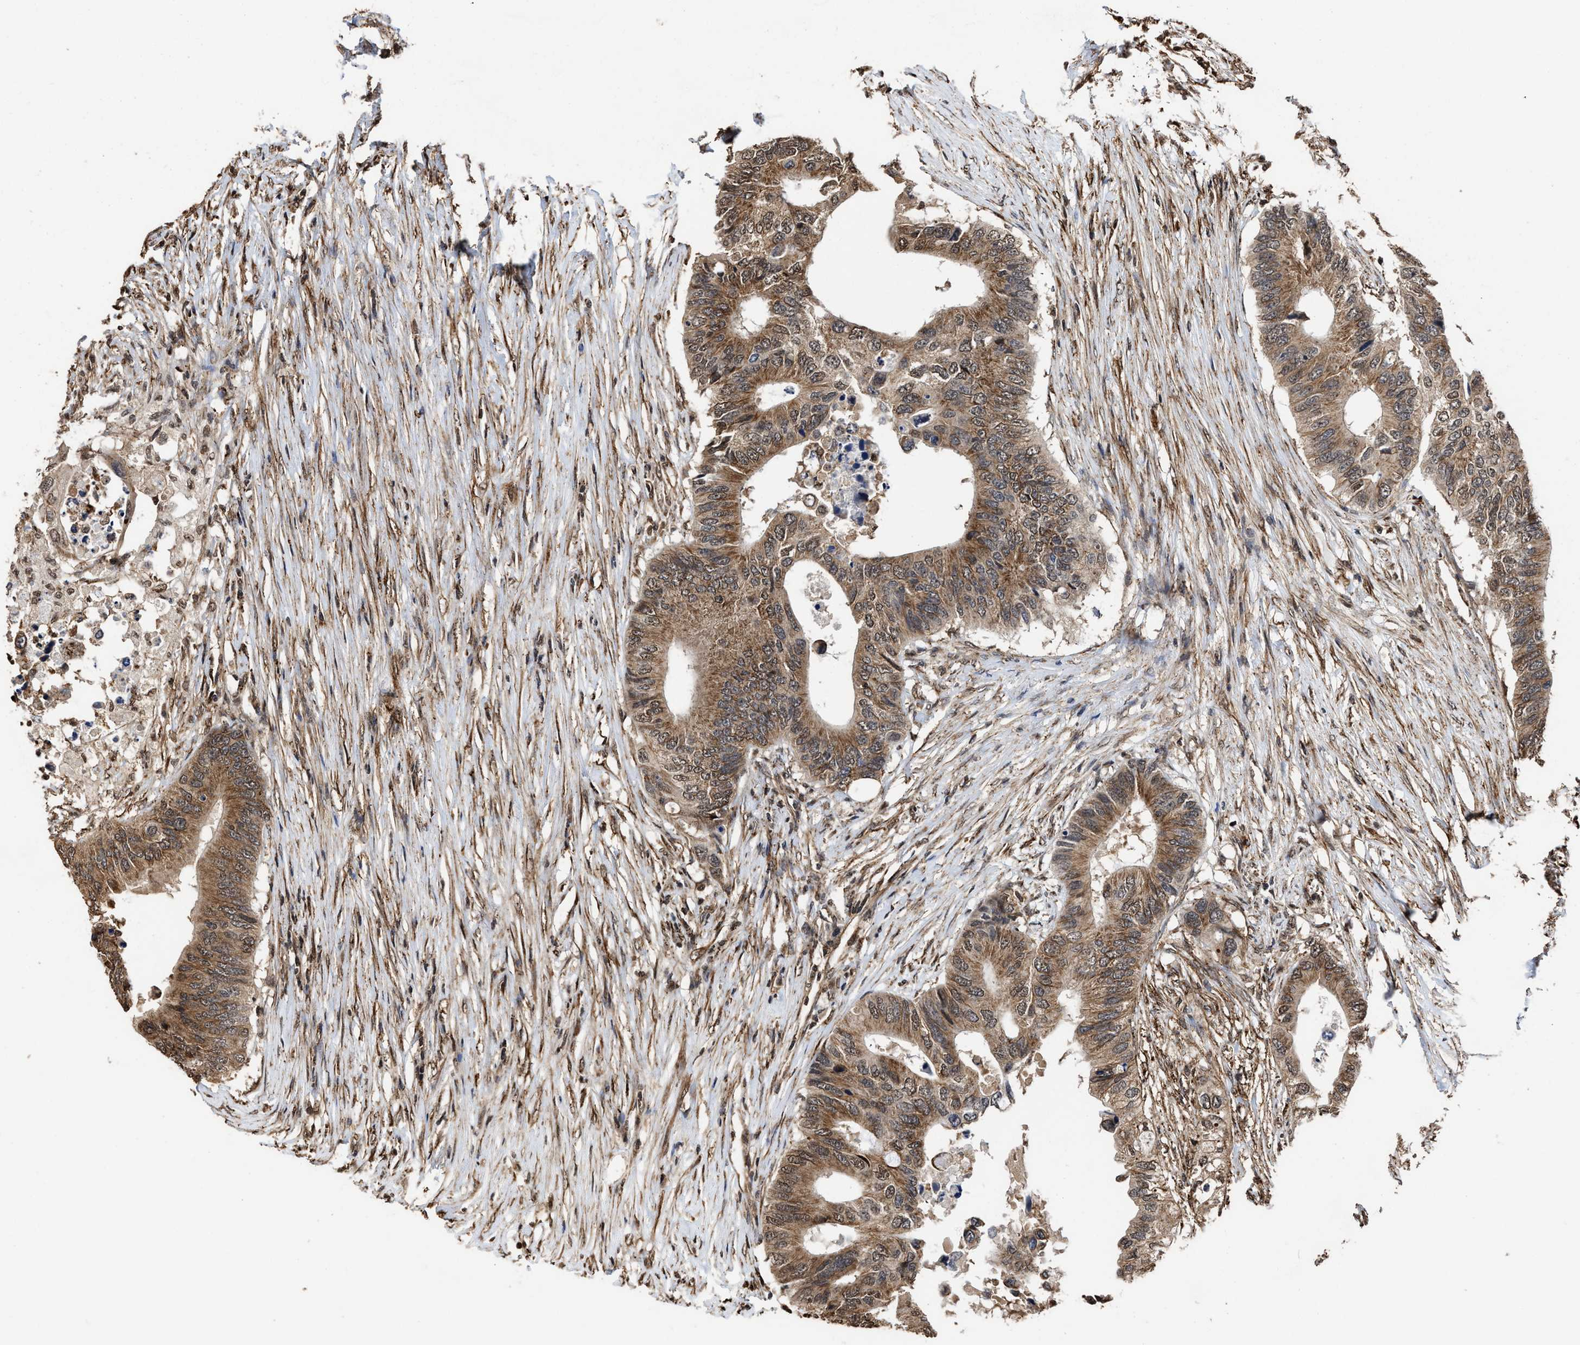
{"staining": {"intensity": "moderate", "quantity": ">75%", "location": "cytoplasmic/membranous"}, "tissue": "colorectal cancer", "cell_type": "Tumor cells", "image_type": "cancer", "snomed": [{"axis": "morphology", "description": "Adenocarcinoma, NOS"}, {"axis": "topography", "description": "Colon"}], "caption": "Tumor cells reveal moderate cytoplasmic/membranous staining in approximately >75% of cells in colorectal adenocarcinoma.", "gene": "SEPTIN2", "patient": {"sex": "male", "age": 71}}